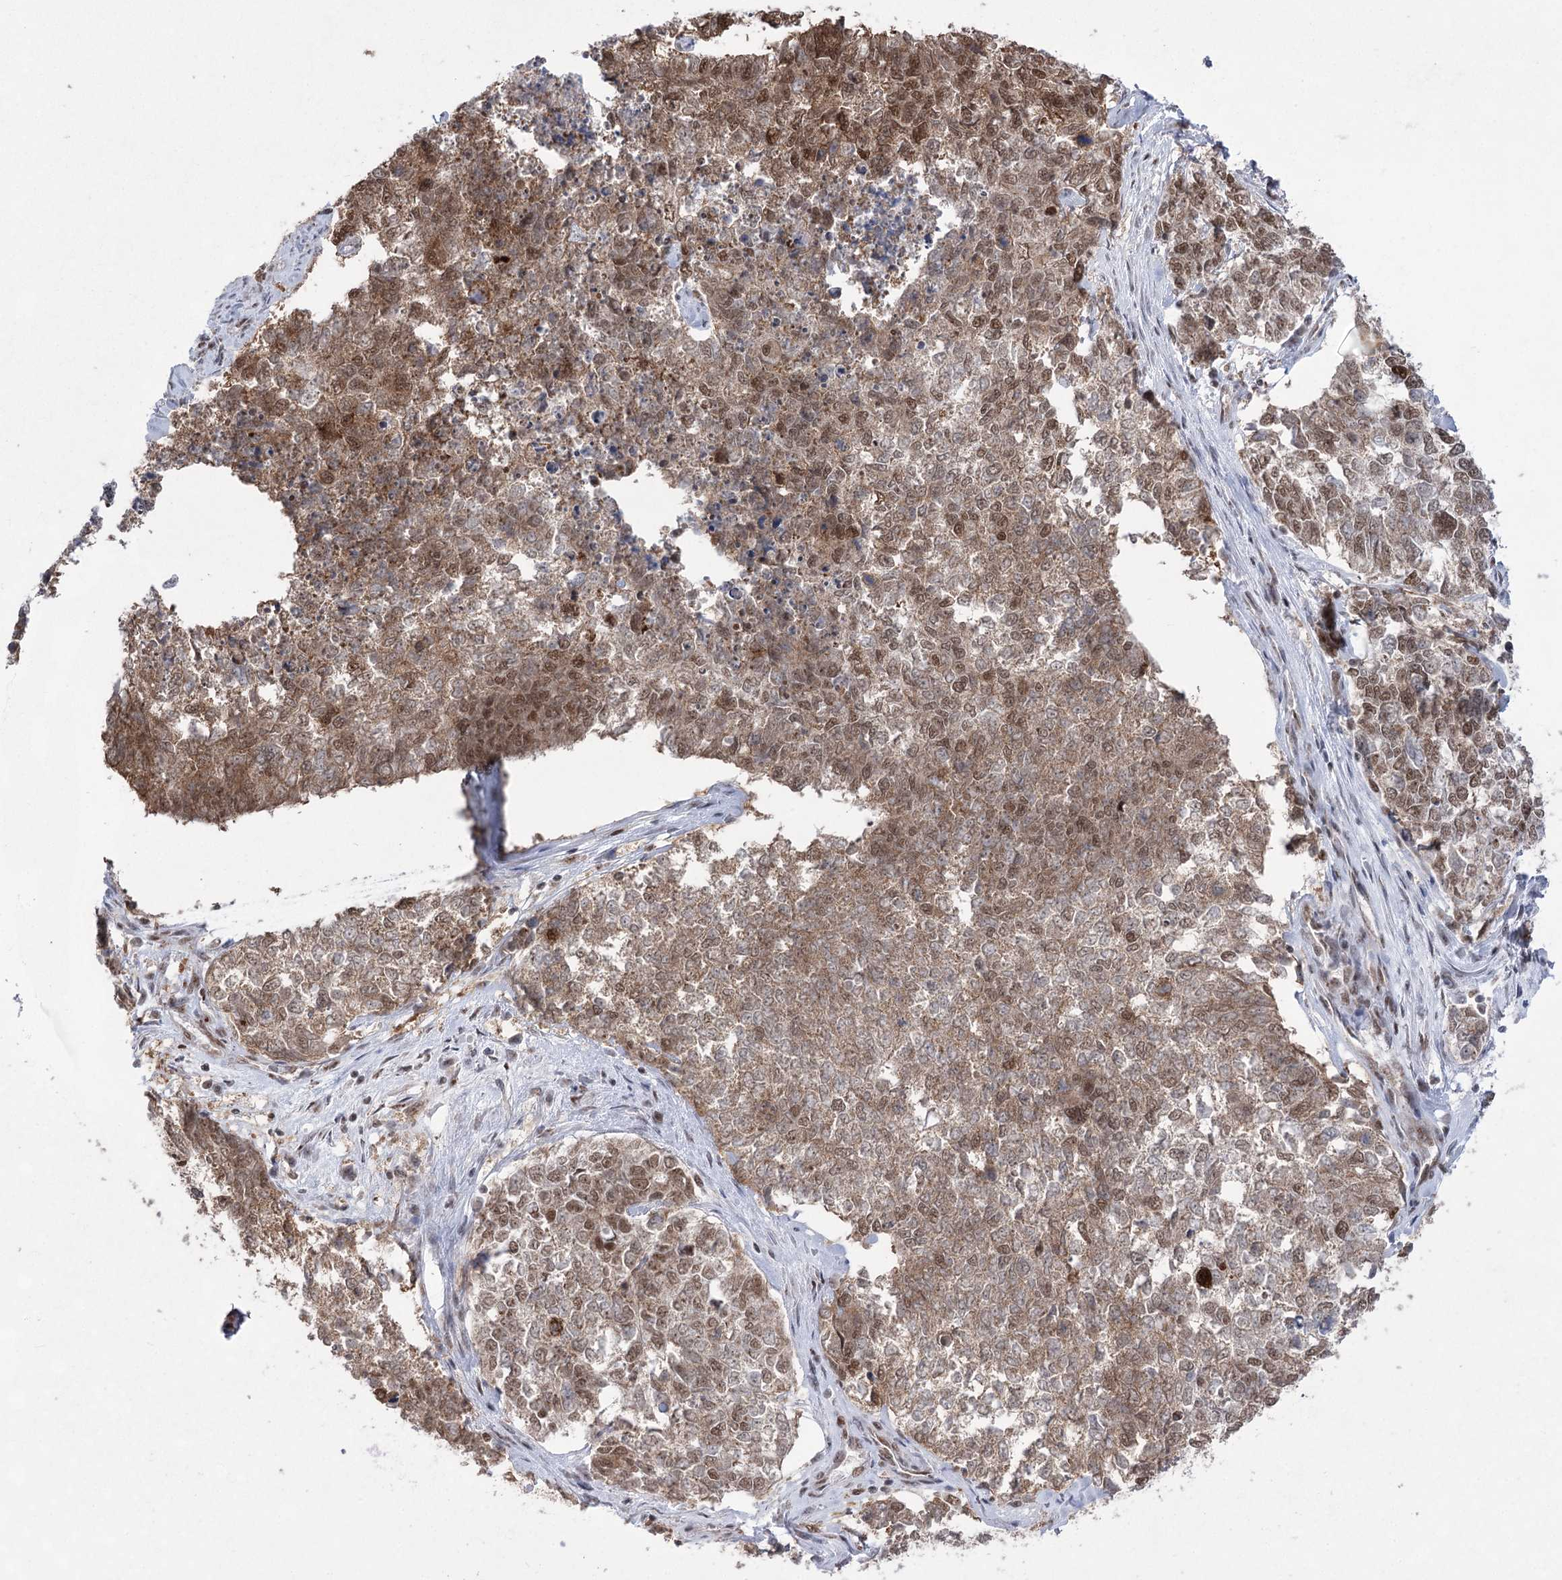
{"staining": {"intensity": "moderate", "quantity": ">75%", "location": "cytoplasmic/membranous,nuclear"}, "tissue": "cervical cancer", "cell_type": "Tumor cells", "image_type": "cancer", "snomed": [{"axis": "morphology", "description": "Squamous cell carcinoma, NOS"}, {"axis": "topography", "description": "Cervix"}], "caption": "Protein staining of cervical cancer tissue displays moderate cytoplasmic/membranous and nuclear staining in approximately >75% of tumor cells. Nuclei are stained in blue.", "gene": "ZCCHC8", "patient": {"sex": "female", "age": 63}}